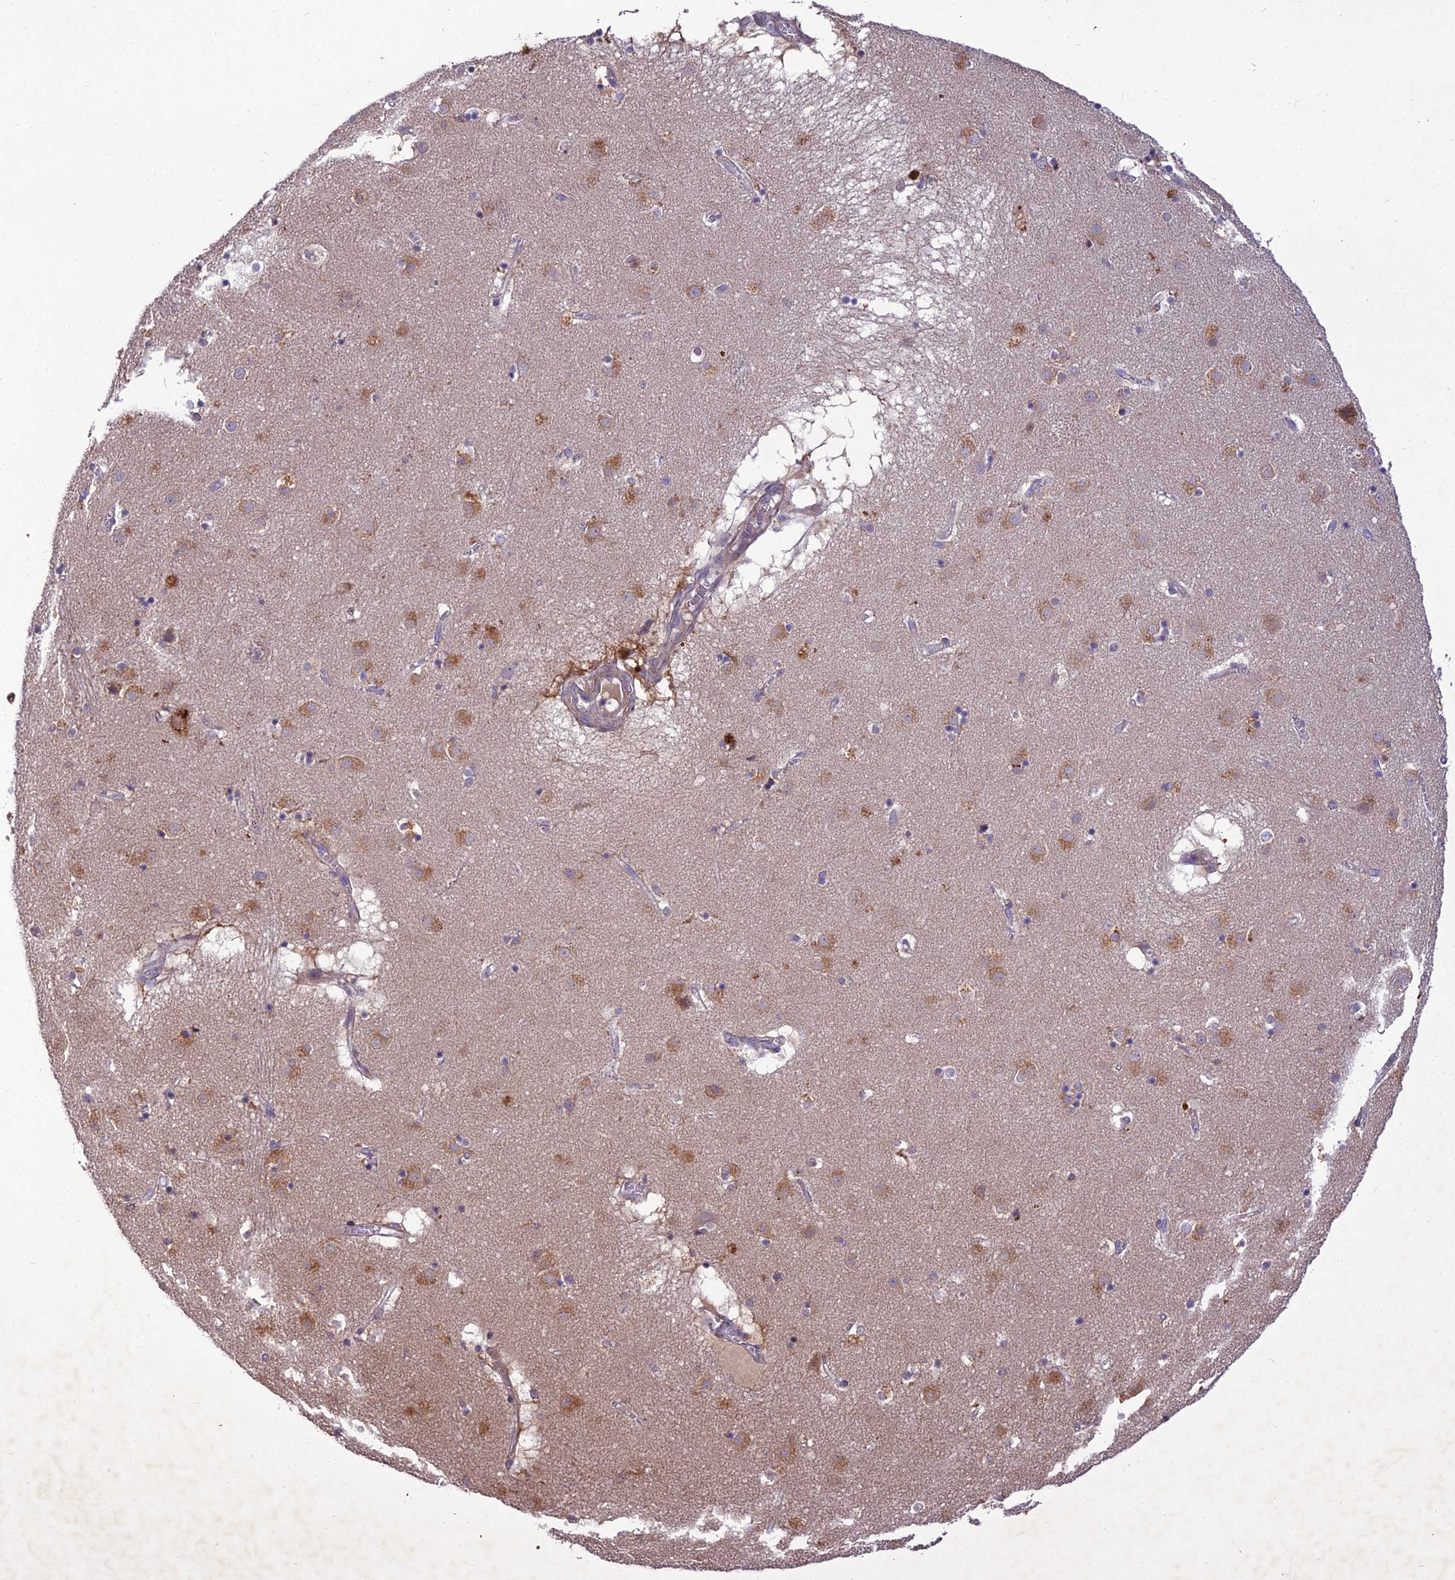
{"staining": {"intensity": "negative", "quantity": "none", "location": "none"}, "tissue": "caudate", "cell_type": "Glial cells", "image_type": "normal", "snomed": [{"axis": "morphology", "description": "Normal tissue, NOS"}, {"axis": "topography", "description": "Lateral ventricle wall"}], "caption": "The histopathology image demonstrates no significant staining in glial cells of caudate.", "gene": "CENPL", "patient": {"sex": "male", "age": 70}}